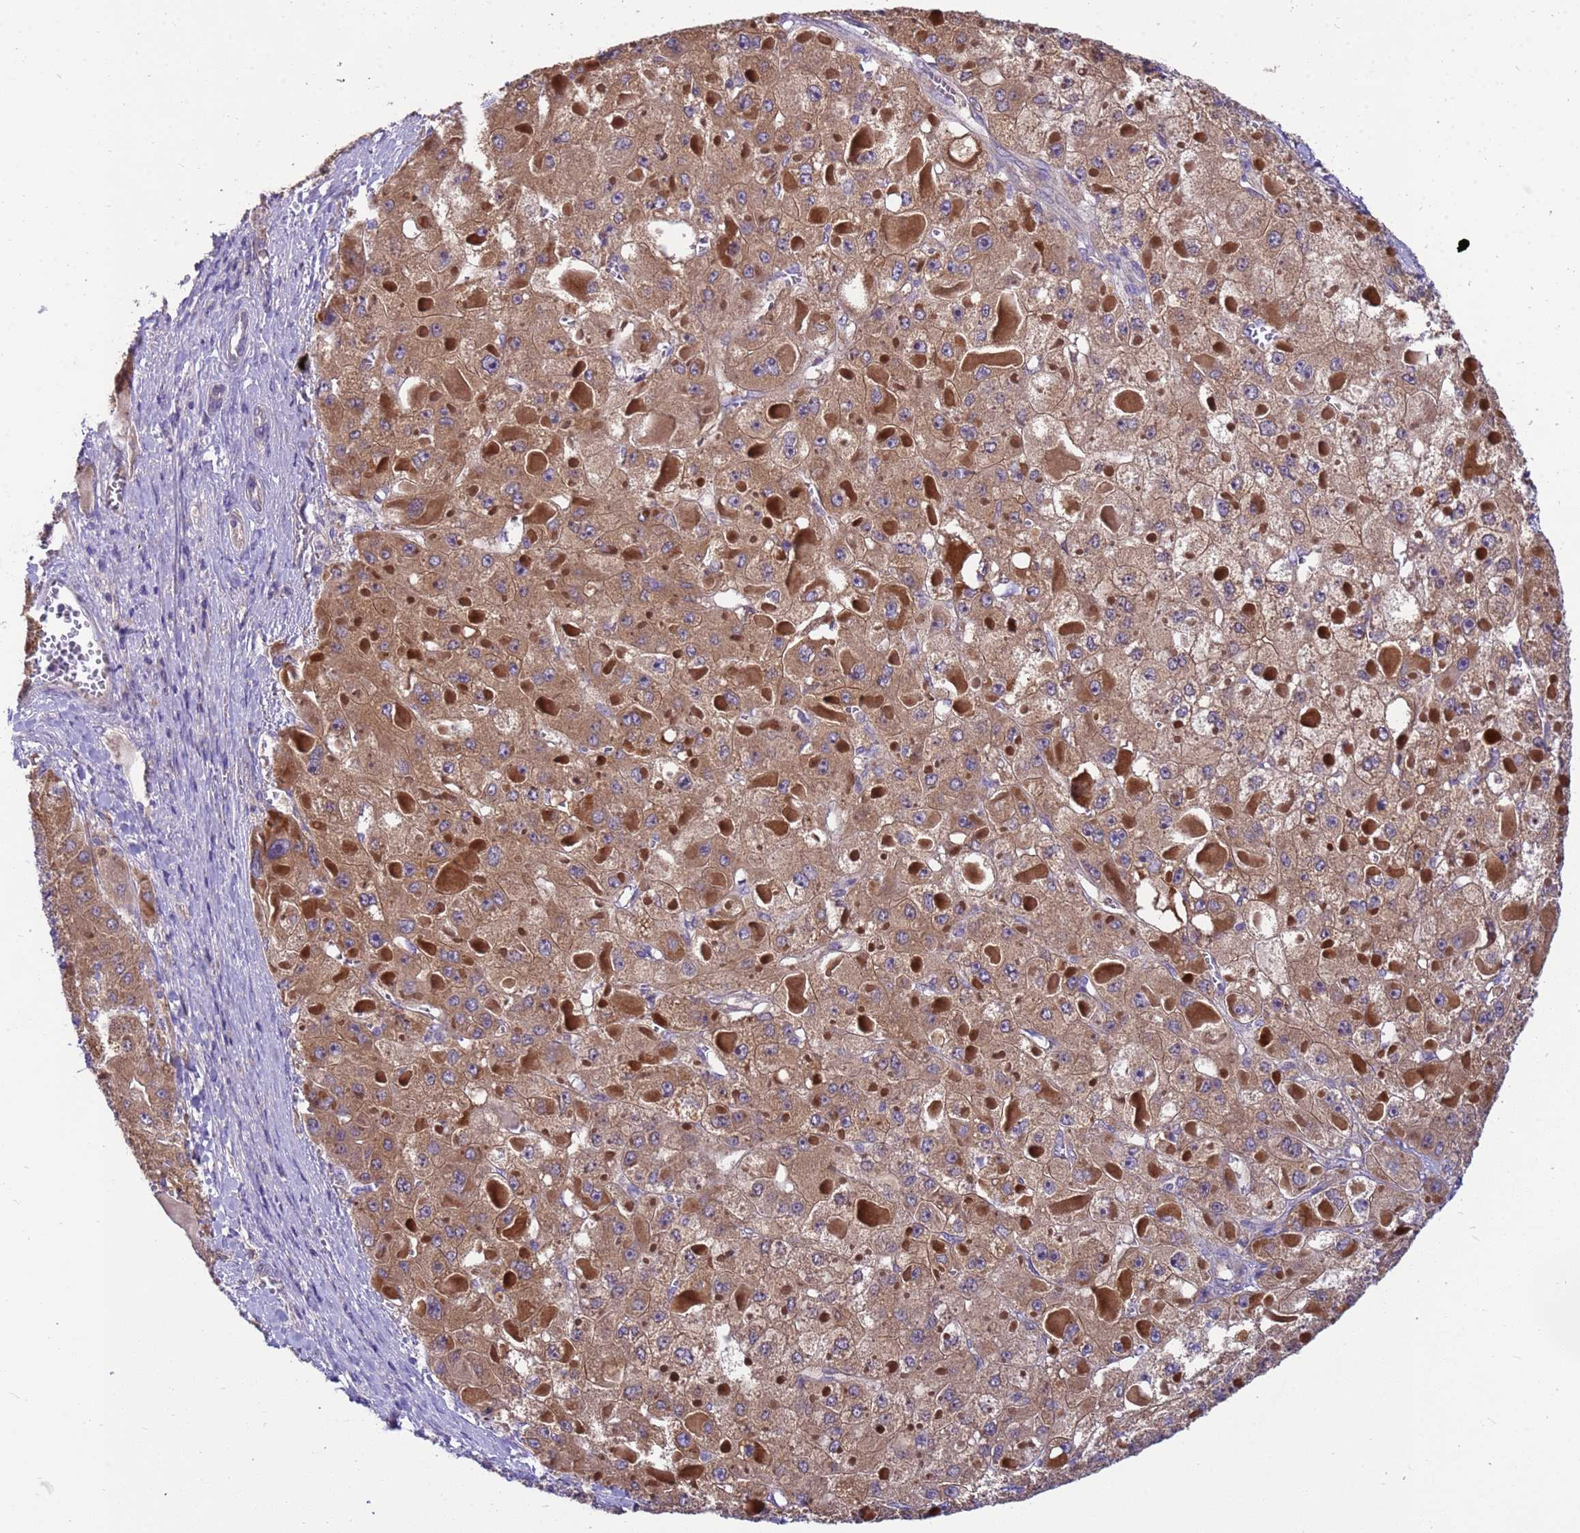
{"staining": {"intensity": "moderate", "quantity": ">75%", "location": "cytoplasmic/membranous"}, "tissue": "liver cancer", "cell_type": "Tumor cells", "image_type": "cancer", "snomed": [{"axis": "morphology", "description": "Carcinoma, Hepatocellular, NOS"}, {"axis": "topography", "description": "Liver"}], "caption": "A high-resolution photomicrograph shows immunohistochemistry staining of liver cancer (hepatocellular carcinoma), which shows moderate cytoplasmic/membranous staining in approximately >75% of tumor cells. (DAB (3,3'-diaminobenzidine) IHC with brightfield microscopy, high magnification).", "gene": "PPP2CB", "patient": {"sex": "female", "age": 73}}